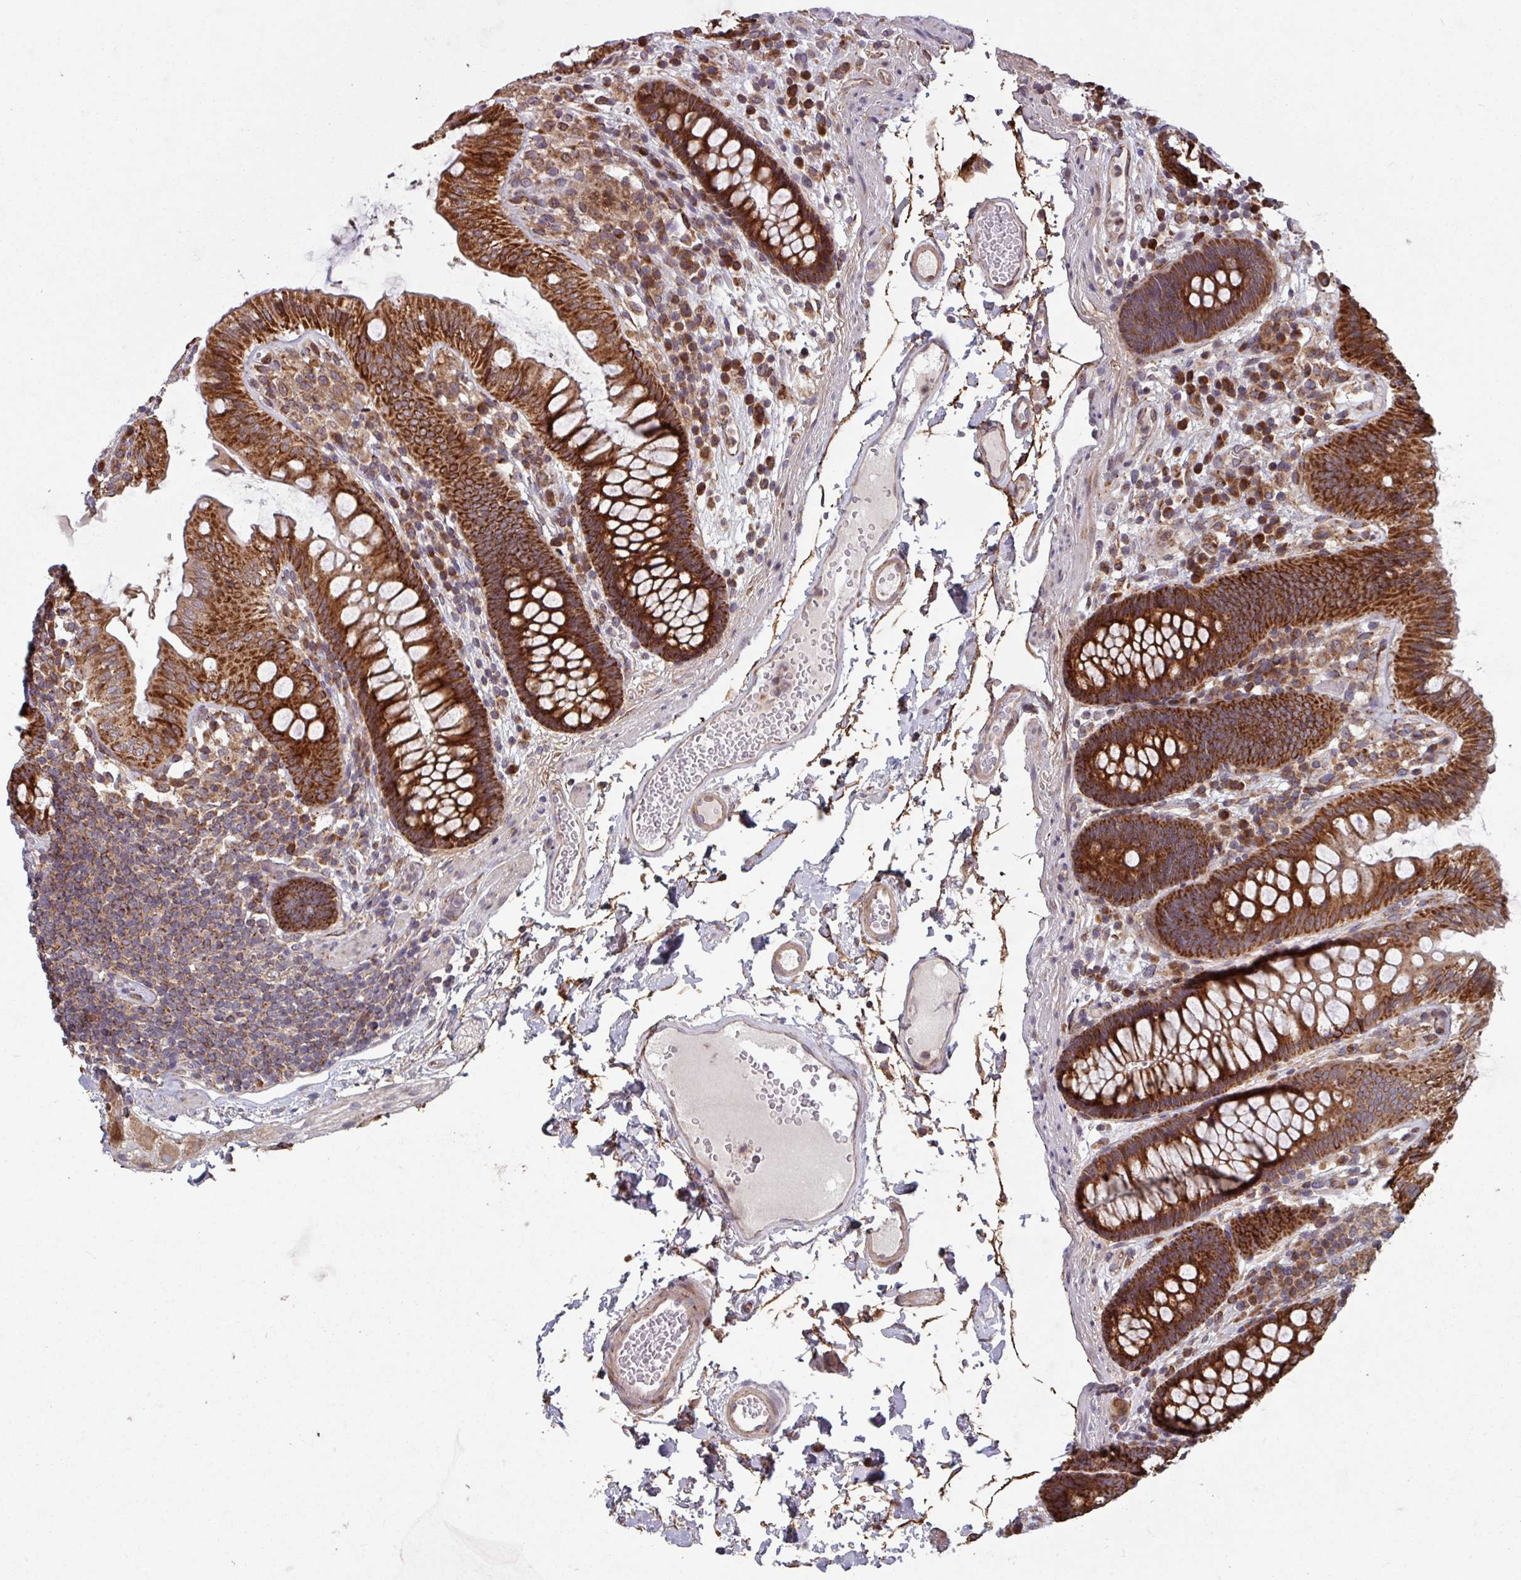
{"staining": {"intensity": "moderate", "quantity": ">75%", "location": "cytoplasmic/membranous"}, "tissue": "colon", "cell_type": "Endothelial cells", "image_type": "normal", "snomed": [{"axis": "morphology", "description": "Normal tissue, NOS"}, {"axis": "topography", "description": "Colon"}], "caption": "A micrograph of human colon stained for a protein exhibits moderate cytoplasmic/membranous brown staining in endothelial cells. The protein is shown in brown color, while the nuclei are stained blue.", "gene": "COX7C", "patient": {"sex": "male", "age": 84}}